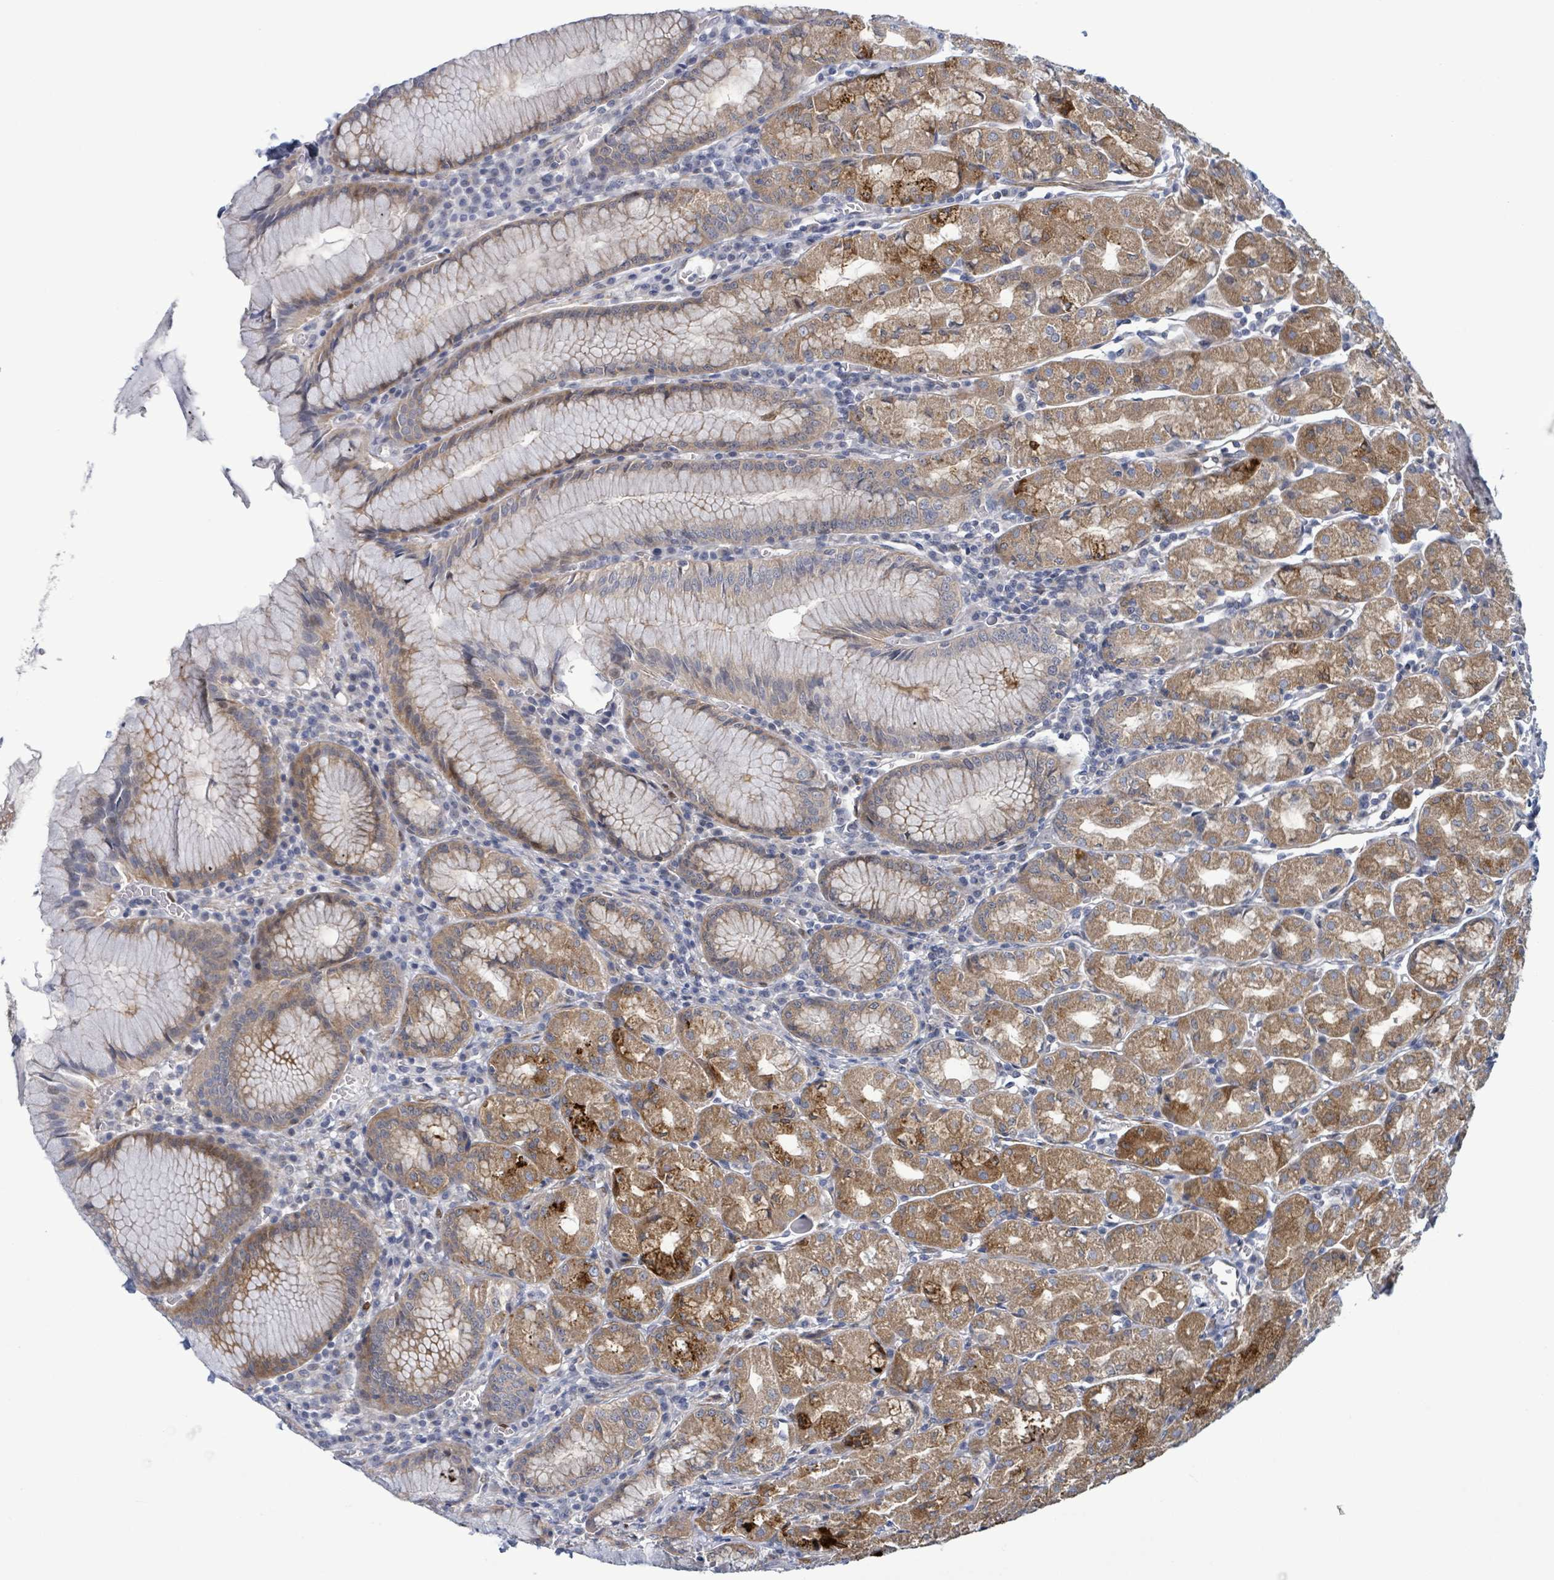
{"staining": {"intensity": "moderate", "quantity": ">75%", "location": "cytoplasmic/membranous"}, "tissue": "stomach", "cell_type": "Glandular cells", "image_type": "normal", "snomed": [{"axis": "morphology", "description": "Normal tissue, NOS"}, {"axis": "topography", "description": "Stomach"}], "caption": "Approximately >75% of glandular cells in normal human stomach exhibit moderate cytoplasmic/membranous protein staining as visualized by brown immunohistochemical staining.", "gene": "C9orf152", "patient": {"sex": "male", "age": 55}}